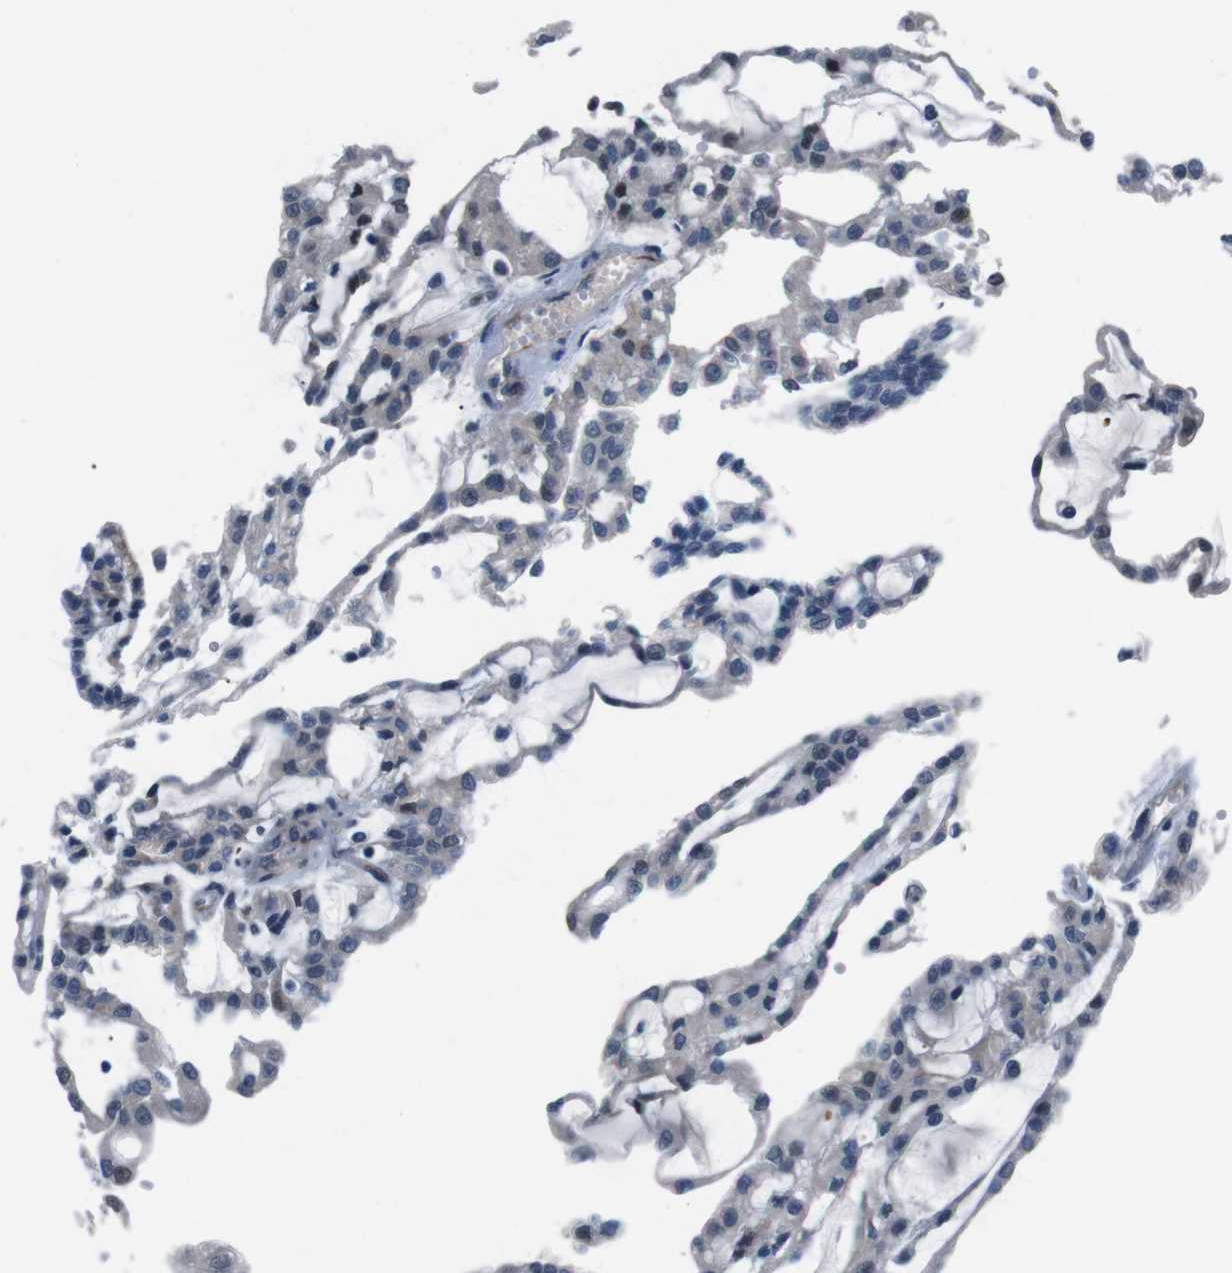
{"staining": {"intensity": "negative", "quantity": "none", "location": "none"}, "tissue": "renal cancer", "cell_type": "Tumor cells", "image_type": "cancer", "snomed": [{"axis": "morphology", "description": "Adenocarcinoma, NOS"}, {"axis": "topography", "description": "Kidney"}], "caption": "Tumor cells are negative for brown protein staining in renal adenocarcinoma.", "gene": "JAK1", "patient": {"sex": "male", "age": 63}}